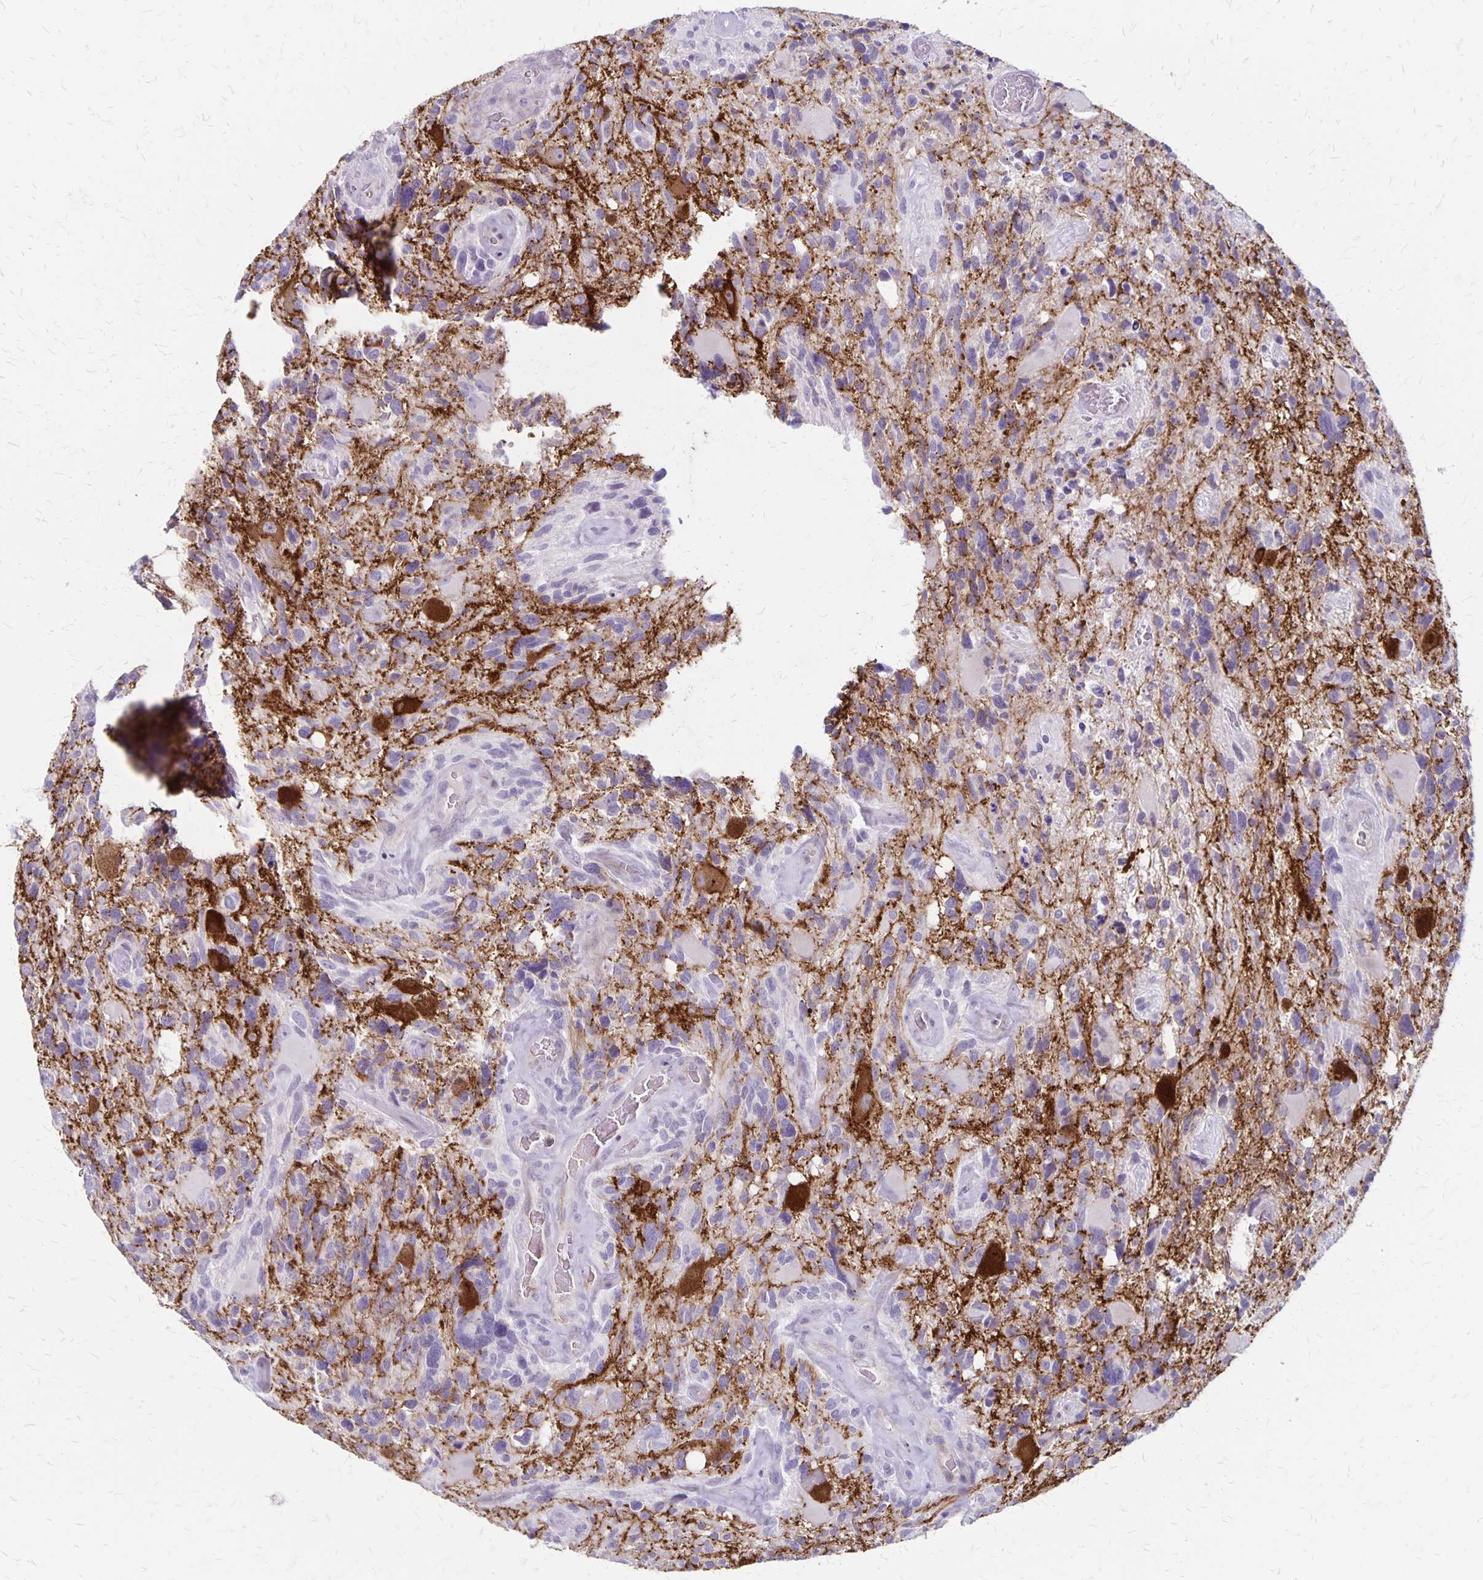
{"staining": {"intensity": "negative", "quantity": "none", "location": "none"}, "tissue": "glioma", "cell_type": "Tumor cells", "image_type": "cancer", "snomed": [{"axis": "morphology", "description": "Glioma, malignant, High grade"}, {"axis": "topography", "description": "Brain"}], "caption": "Immunohistochemical staining of glioma exhibits no significant positivity in tumor cells.", "gene": "HOMER1", "patient": {"sex": "male", "age": 49}}